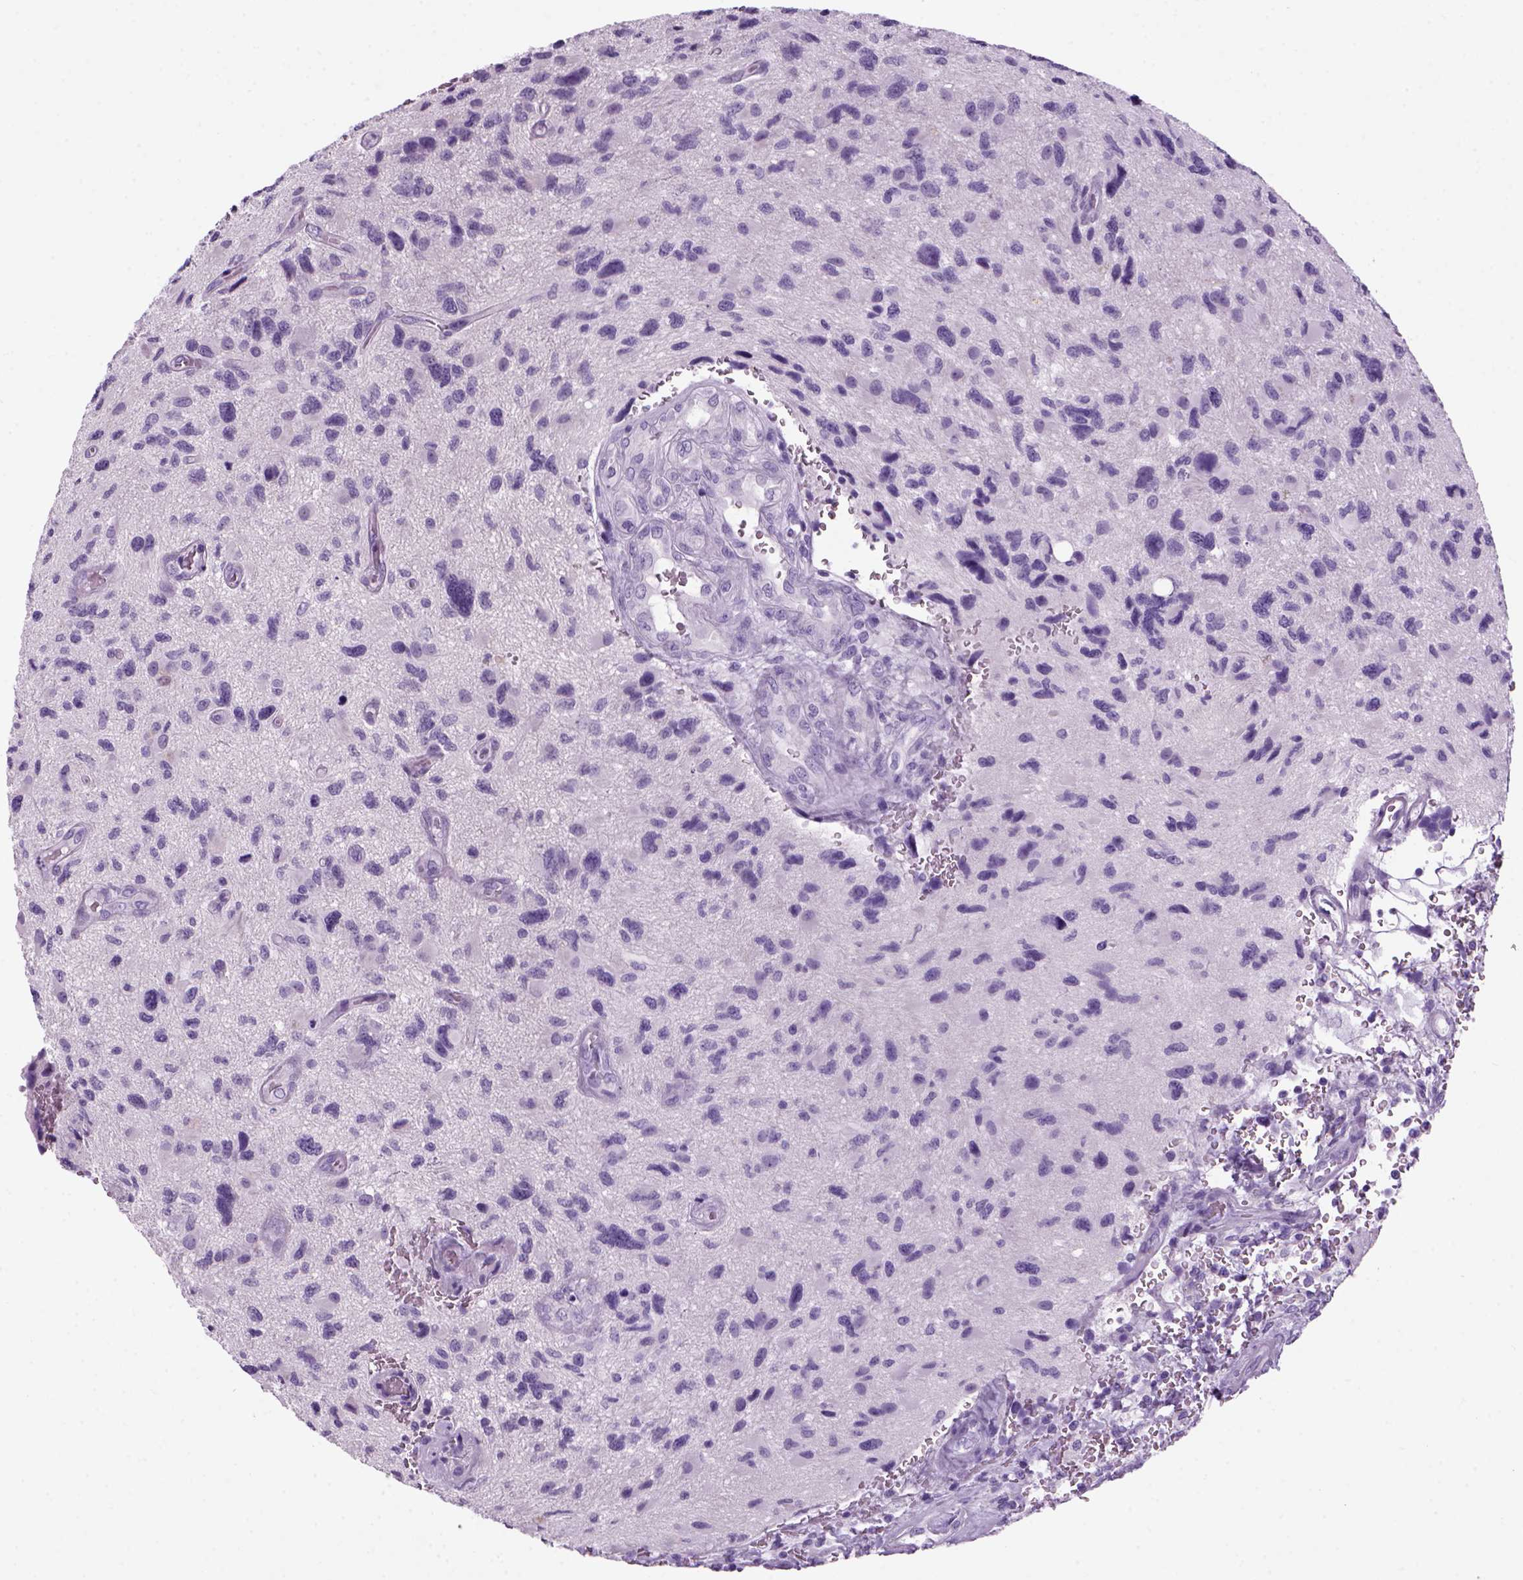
{"staining": {"intensity": "negative", "quantity": "none", "location": "none"}, "tissue": "glioma", "cell_type": "Tumor cells", "image_type": "cancer", "snomed": [{"axis": "morphology", "description": "Glioma, malignant, NOS"}, {"axis": "morphology", "description": "Glioma, malignant, High grade"}, {"axis": "topography", "description": "Brain"}], "caption": "Protein analysis of glioma shows no significant positivity in tumor cells.", "gene": "MZB1", "patient": {"sex": "female", "age": 71}}